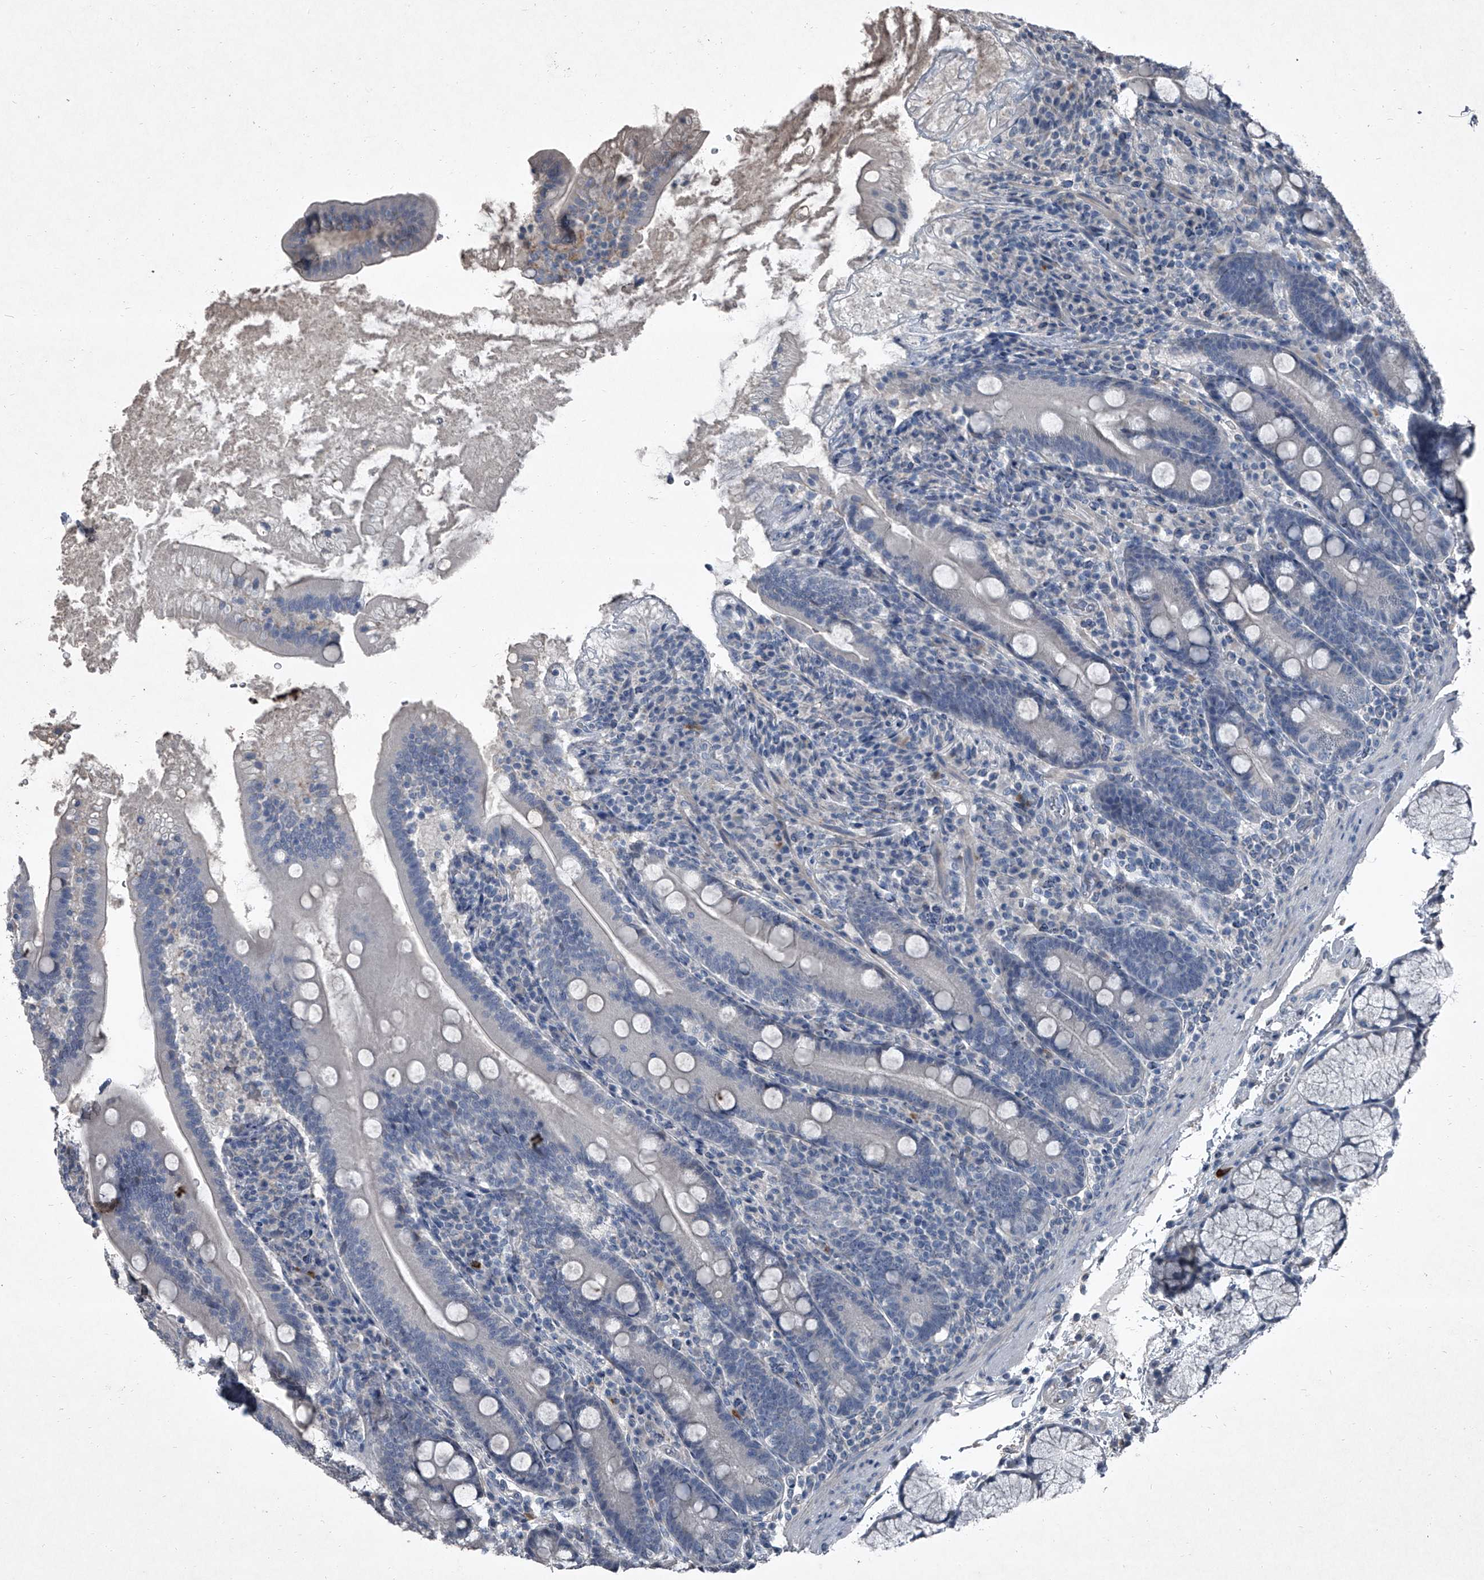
{"staining": {"intensity": "negative", "quantity": "none", "location": "none"}, "tissue": "duodenum", "cell_type": "Glandular cells", "image_type": "normal", "snomed": [{"axis": "morphology", "description": "Normal tissue, NOS"}, {"axis": "topography", "description": "Duodenum"}], "caption": "Immunohistochemistry (IHC) photomicrograph of normal duodenum: duodenum stained with DAB reveals no significant protein positivity in glandular cells. Brightfield microscopy of immunohistochemistry (IHC) stained with DAB (brown) and hematoxylin (blue), captured at high magnification.", "gene": "HEPHL1", "patient": {"sex": "male", "age": 35}}